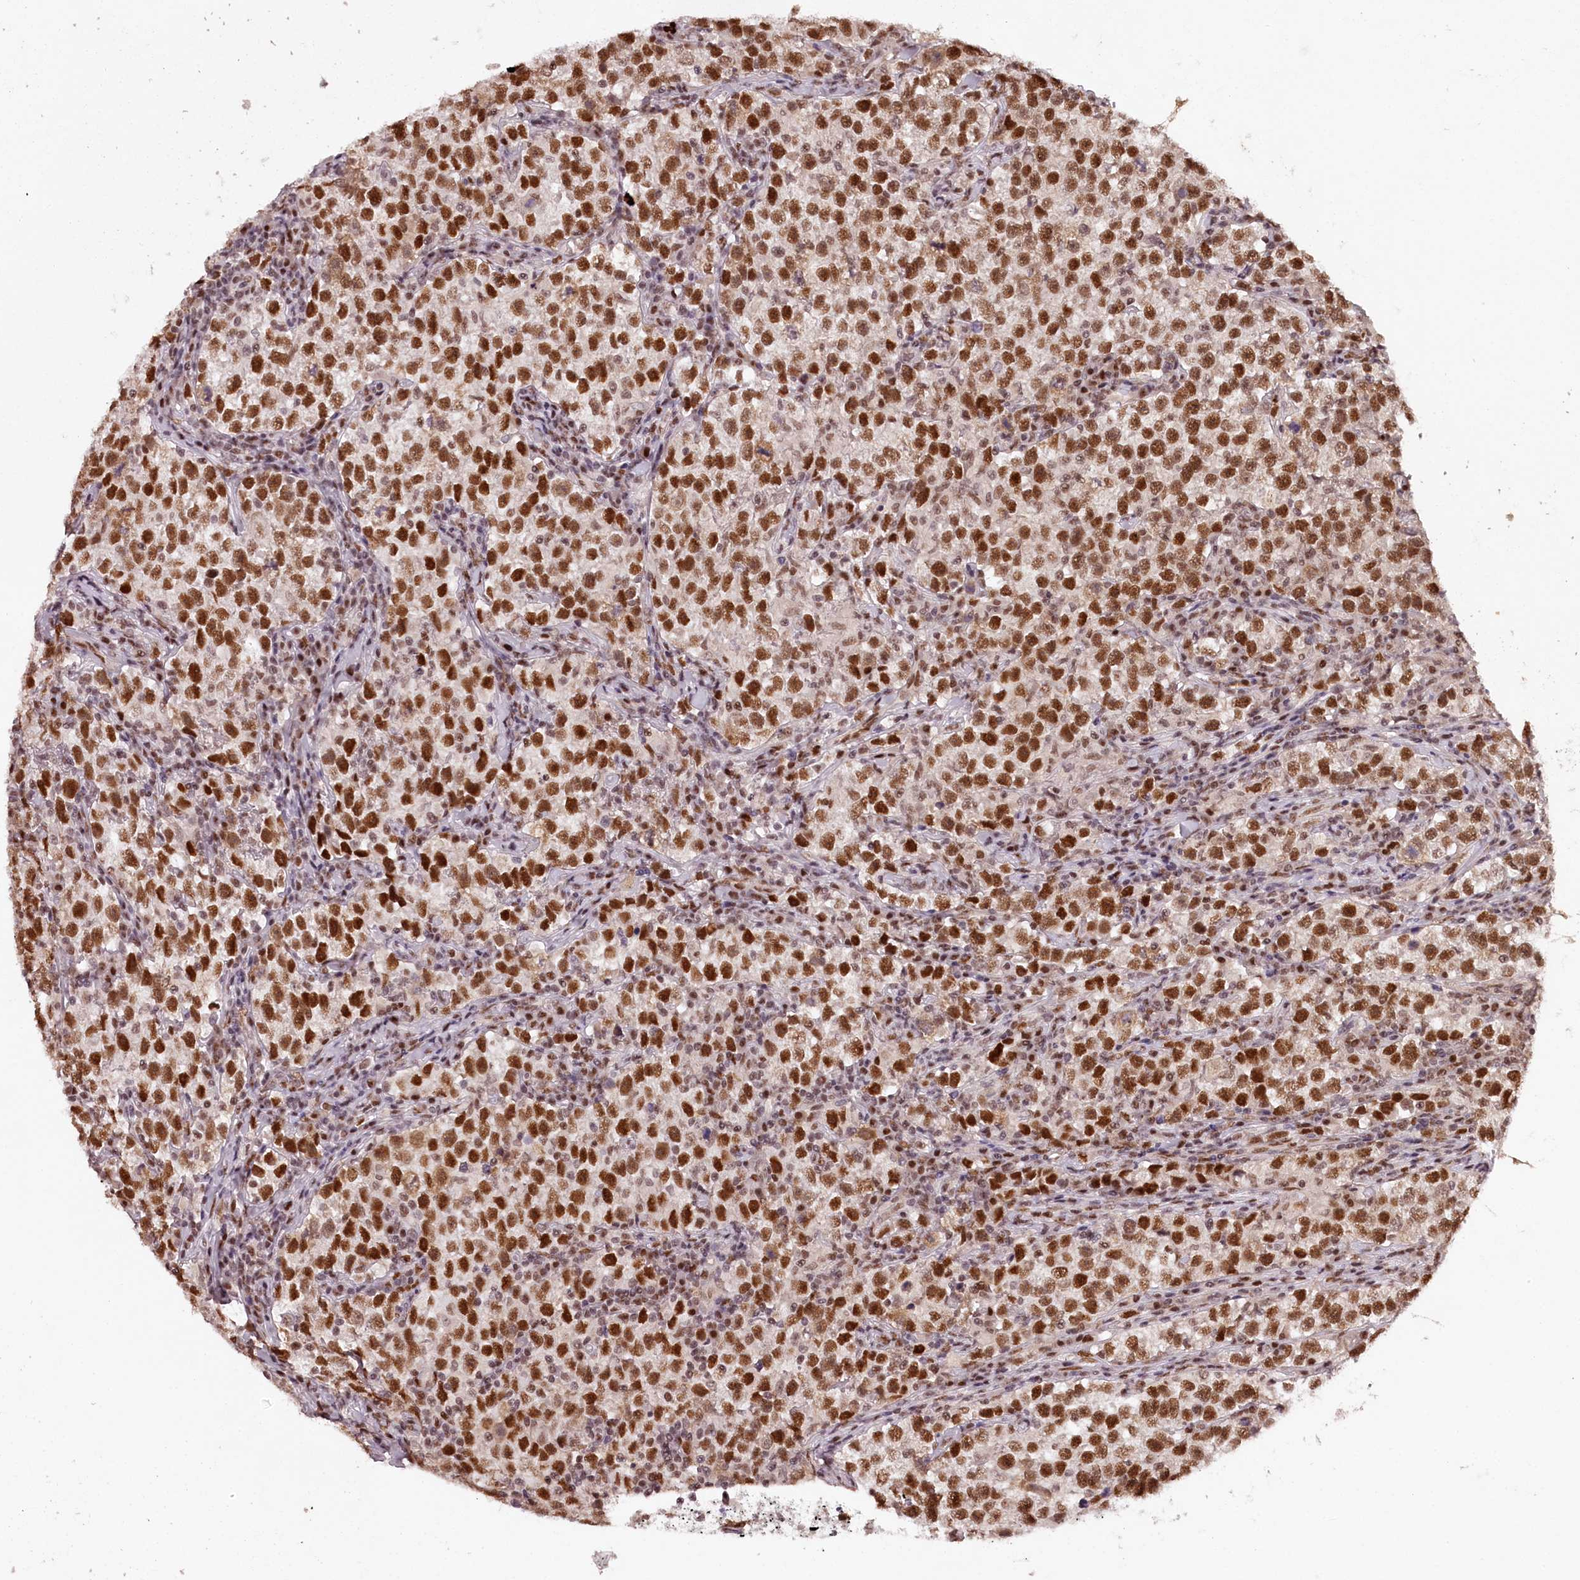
{"staining": {"intensity": "strong", "quantity": ">75%", "location": "nuclear"}, "tissue": "testis cancer", "cell_type": "Tumor cells", "image_type": "cancer", "snomed": [{"axis": "morphology", "description": "Normal tissue, NOS"}, {"axis": "morphology", "description": "Seminoma, NOS"}, {"axis": "topography", "description": "Testis"}], "caption": "Strong nuclear positivity for a protein is identified in about >75% of tumor cells of seminoma (testis) using IHC.", "gene": "TTC33", "patient": {"sex": "male", "age": 43}}